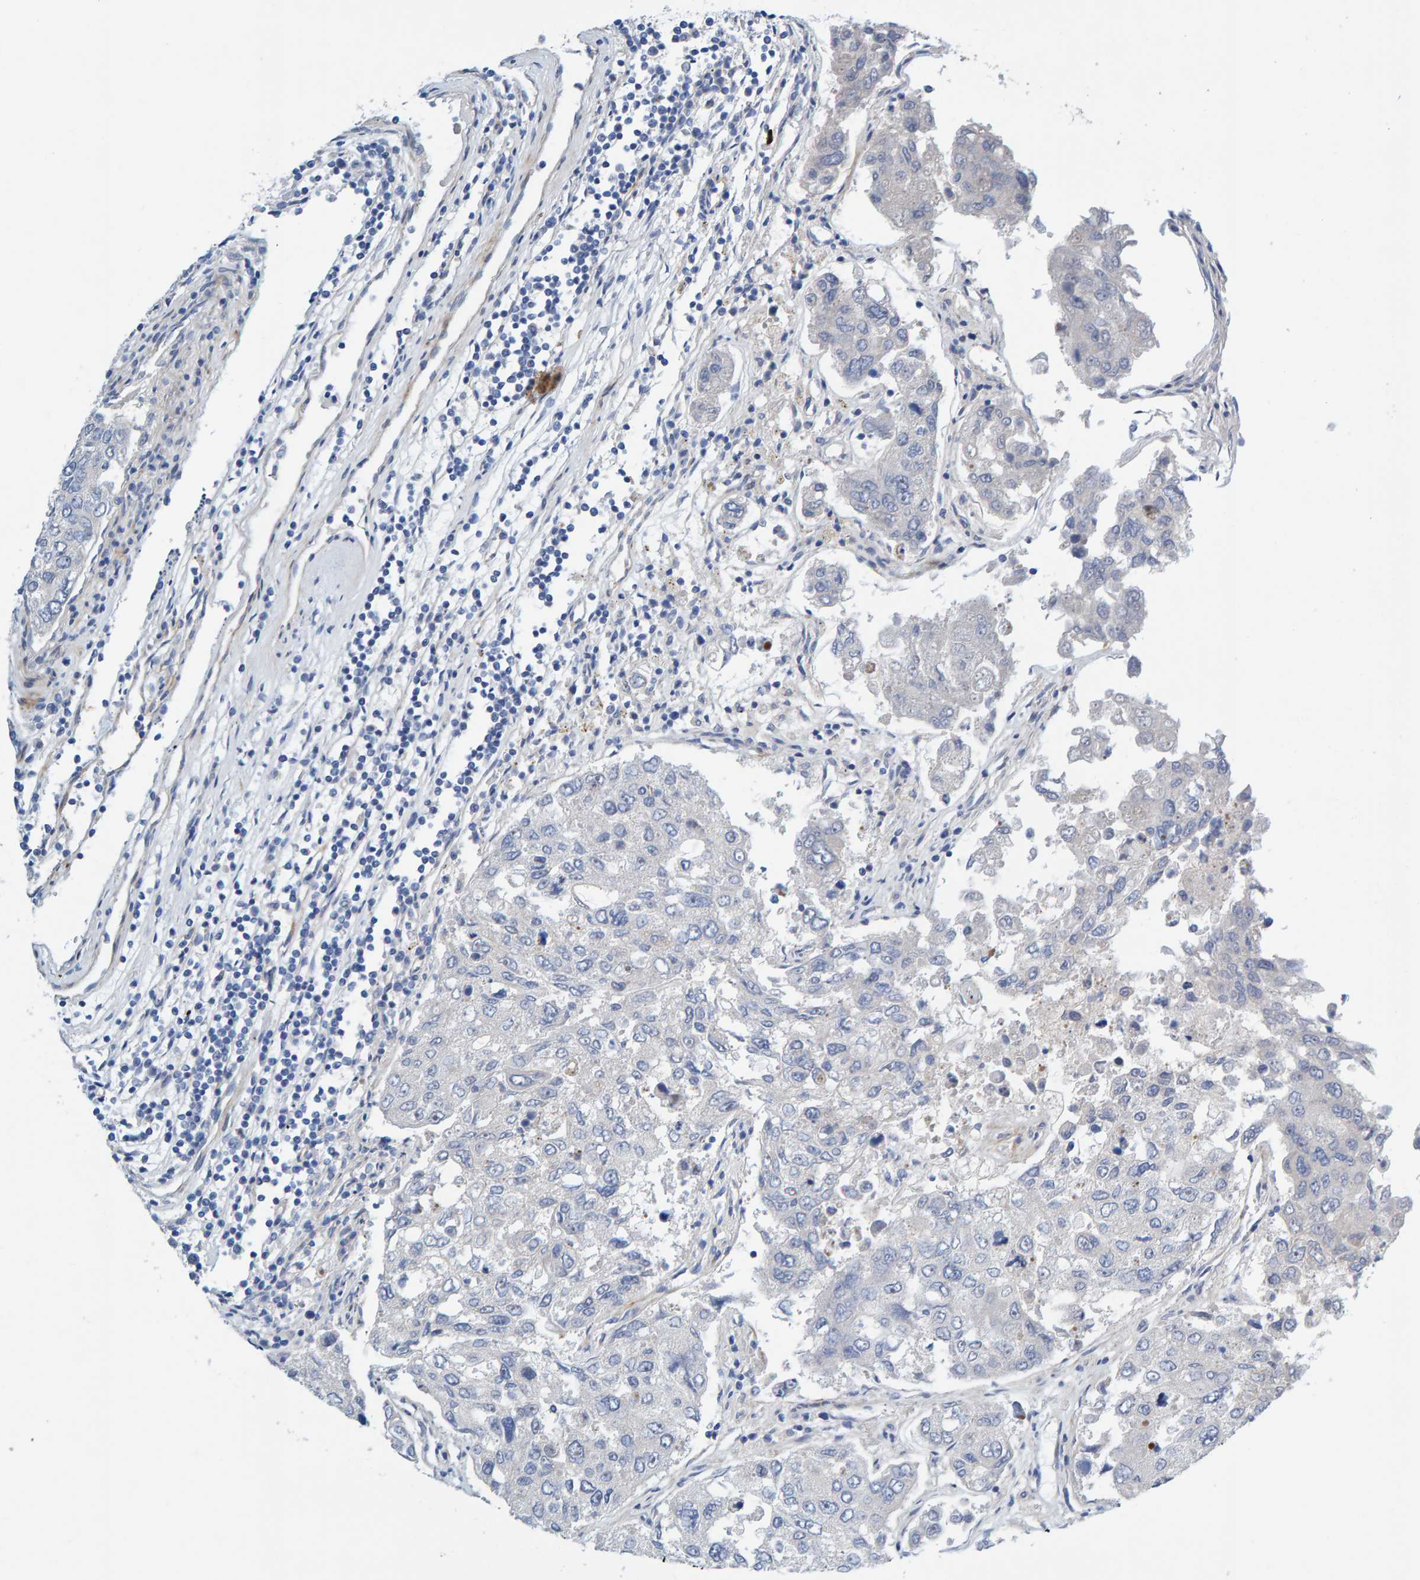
{"staining": {"intensity": "negative", "quantity": "none", "location": "none"}, "tissue": "urothelial cancer", "cell_type": "Tumor cells", "image_type": "cancer", "snomed": [{"axis": "morphology", "description": "Urothelial carcinoma, High grade"}, {"axis": "topography", "description": "Lymph node"}, {"axis": "topography", "description": "Urinary bladder"}], "caption": "This is an immunohistochemistry (IHC) micrograph of urothelial cancer. There is no staining in tumor cells.", "gene": "POLG2", "patient": {"sex": "male", "age": 51}}